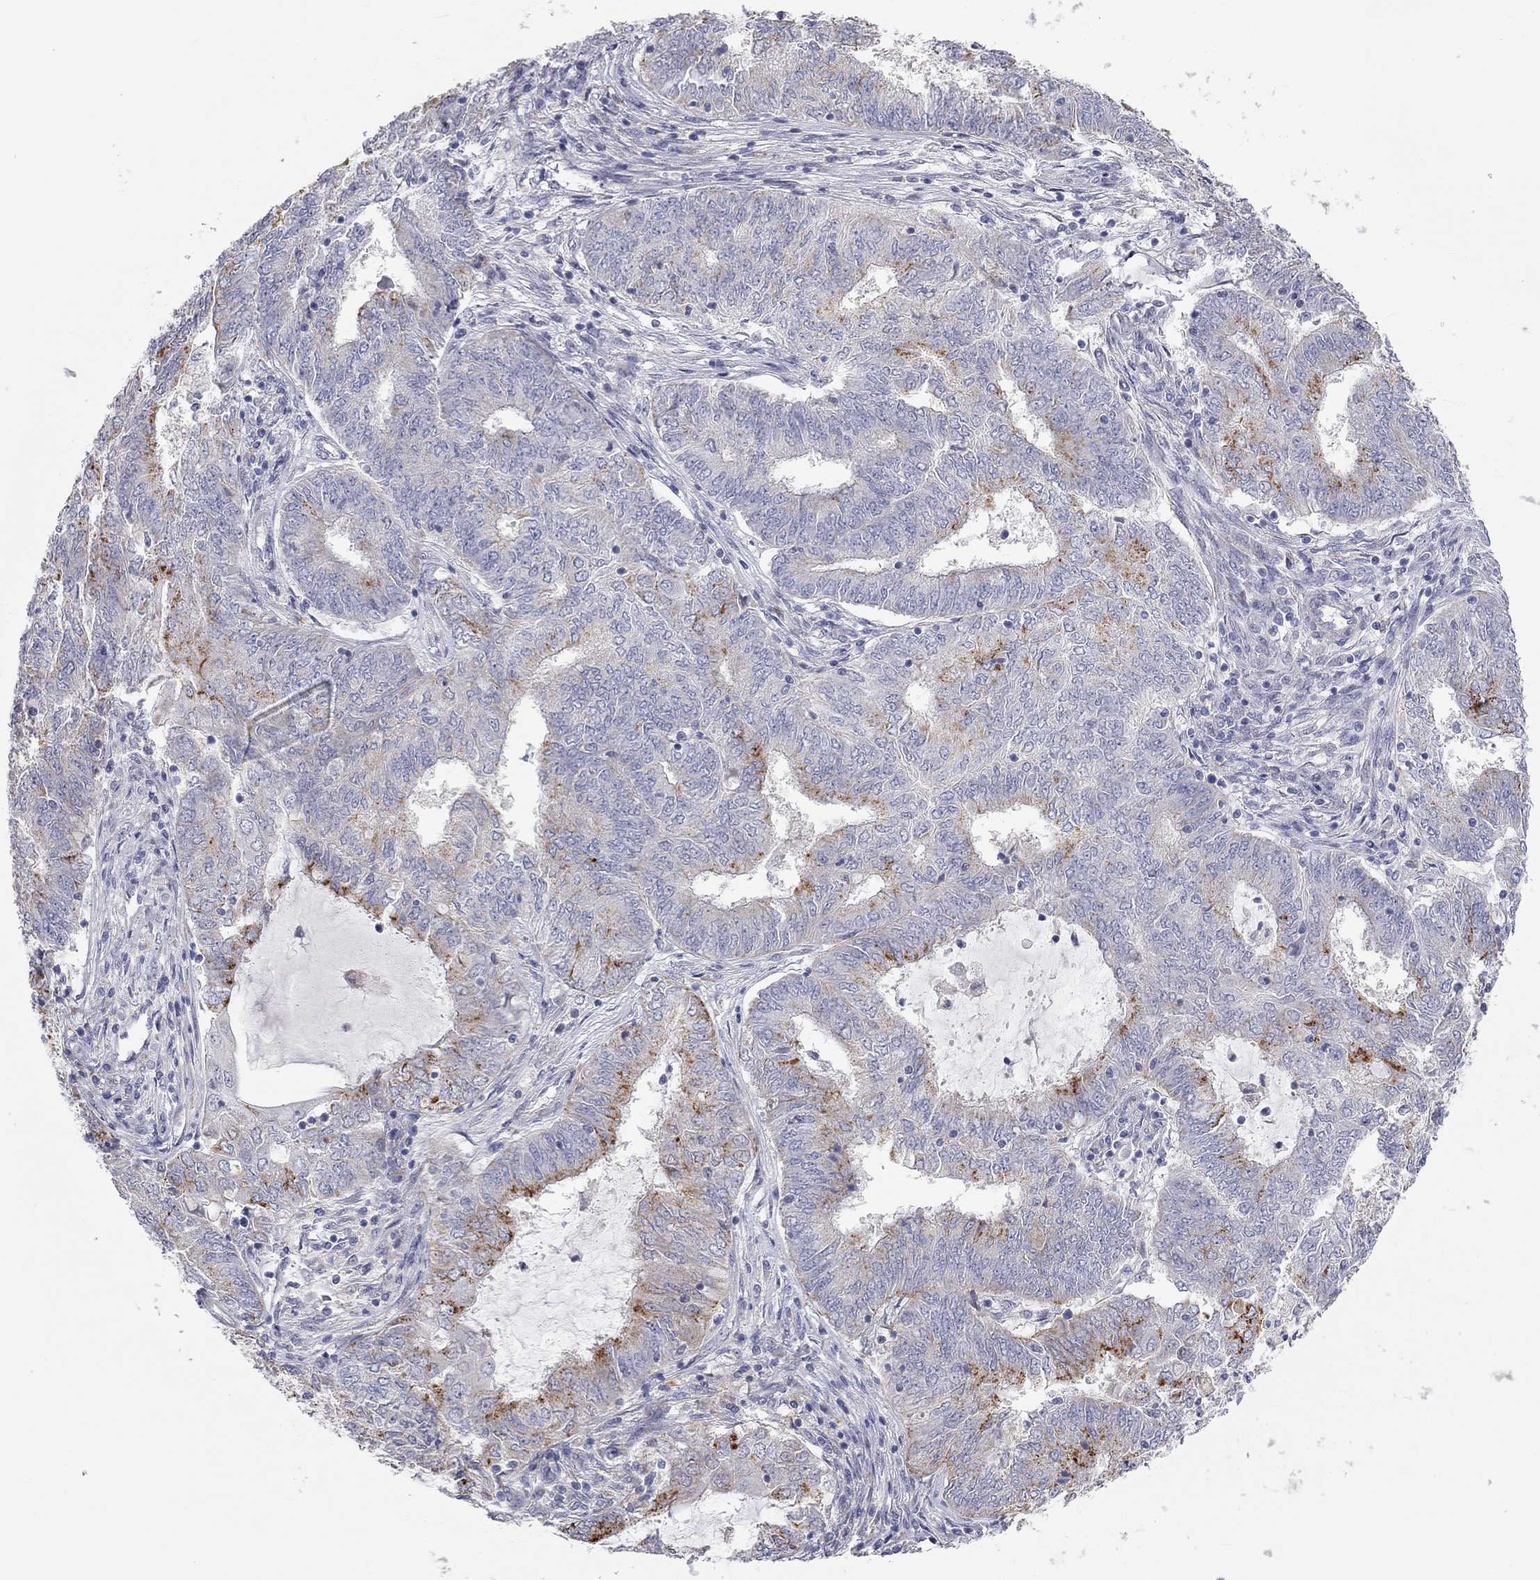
{"staining": {"intensity": "moderate", "quantity": "<25%", "location": "cytoplasmic/membranous"}, "tissue": "endometrial cancer", "cell_type": "Tumor cells", "image_type": "cancer", "snomed": [{"axis": "morphology", "description": "Adenocarcinoma, NOS"}, {"axis": "topography", "description": "Endometrium"}], "caption": "Immunohistochemistry (DAB (3,3'-diaminobenzidine)) staining of human endometrial adenocarcinoma displays moderate cytoplasmic/membranous protein positivity in about <25% of tumor cells.", "gene": "PAPSS2", "patient": {"sex": "female", "age": 62}}